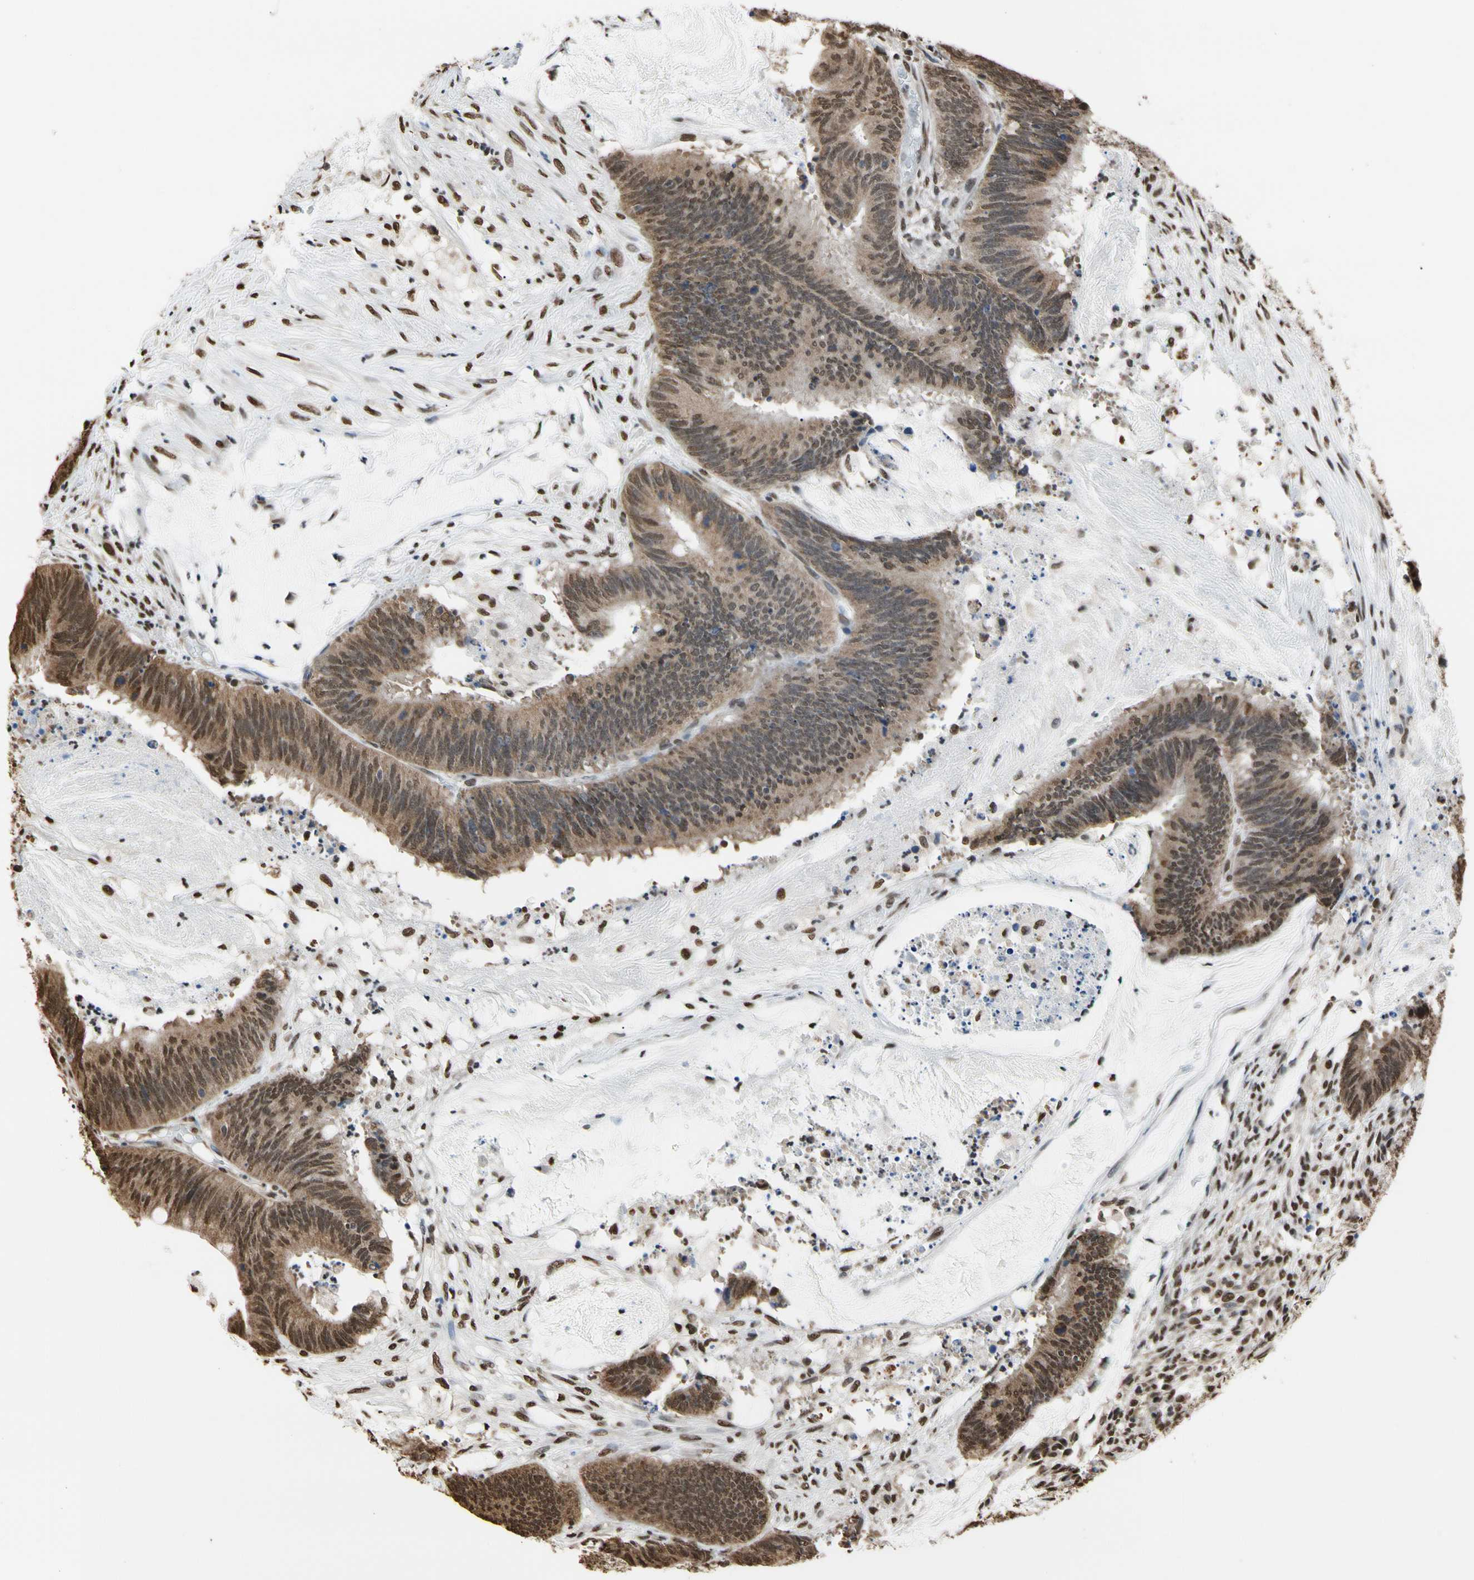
{"staining": {"intensity": "moderate", "quantity": ">75%", "location": "cytoplasmic/membranous,nuclear"}, "tissue": "colorectal cancer", "cell_type": "Tumor cells", "image_type": "cancer", "snomed": [{"axis": "morphology", "description": "Adenocarcinoma, NOS"}, {"axis": "topography", "description": "Rectum"}], "caption": "This histopathology image reveals adenocarcinoma (colorectal) stained with immunohistochemistry (IHC) to label a protein in brown. The cytoplasmic/membranous and nuclear of tumor cells show moderate positivity for the protein. Nuclei are counter-stained blue.", "gene": "HNRNPK", "patient": {"sex": "female", "age": 66}}